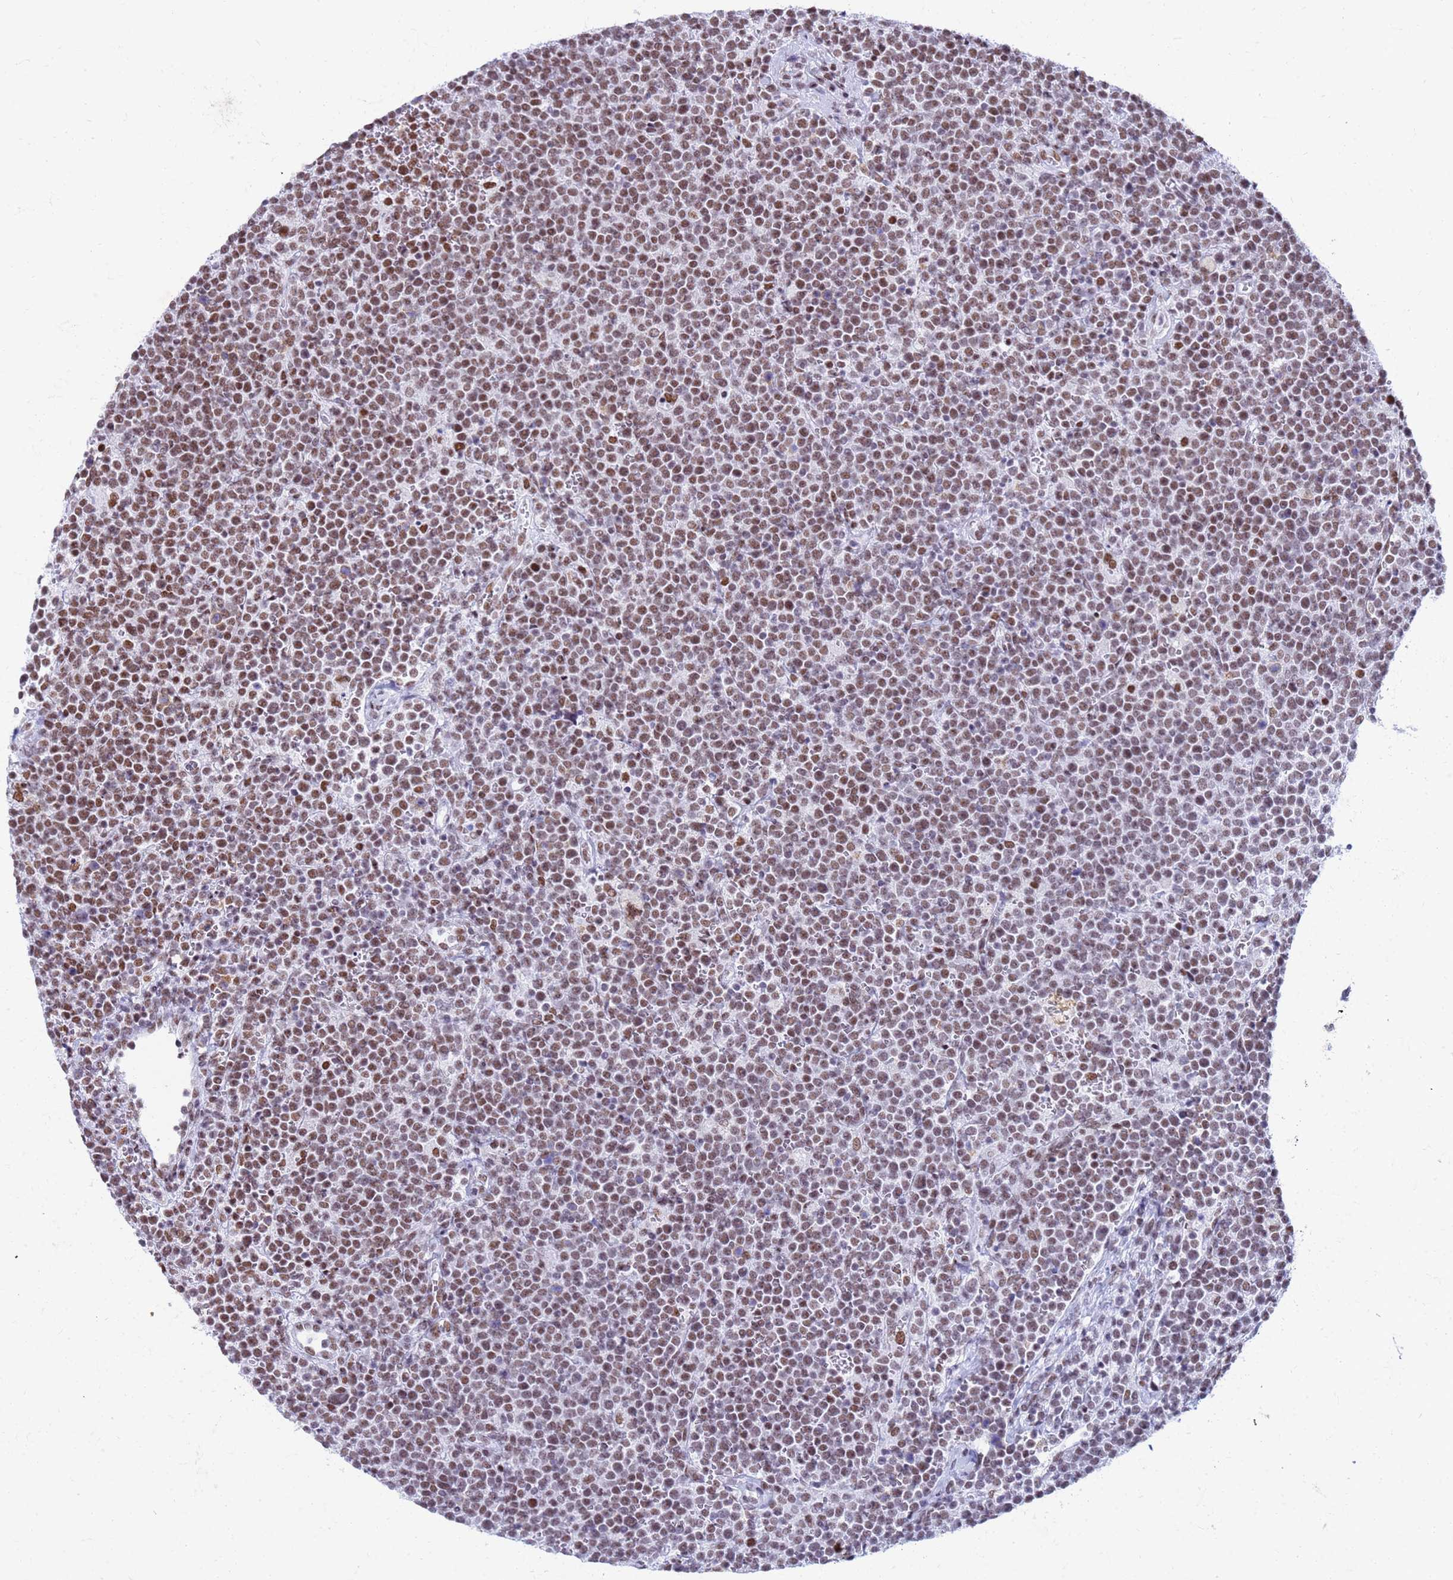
{"staining": {"intensity": "moderate", "quantity": ">75%", "location": "nuclear"}, "tissue": "lymphoma", "cell_type": "Tumor cells", "image_type": "cancer", "snomed": [{"axis": "morphology", "description": "Malignant lymphoma, non-Hodgkin's type, High grade"}, {"axis": "topography", "description": "Lymph node"}], "caption": "This photomicrograph shows immunohistochemistry (IHC) staining of human malignant lymphoma, non-Hodgkin's type (high-grade), with medium moderate nuclear staining in about >75% of tumor cells.", "gene": "FAM170B", "patient": {"sex": "male", "age": 61}}